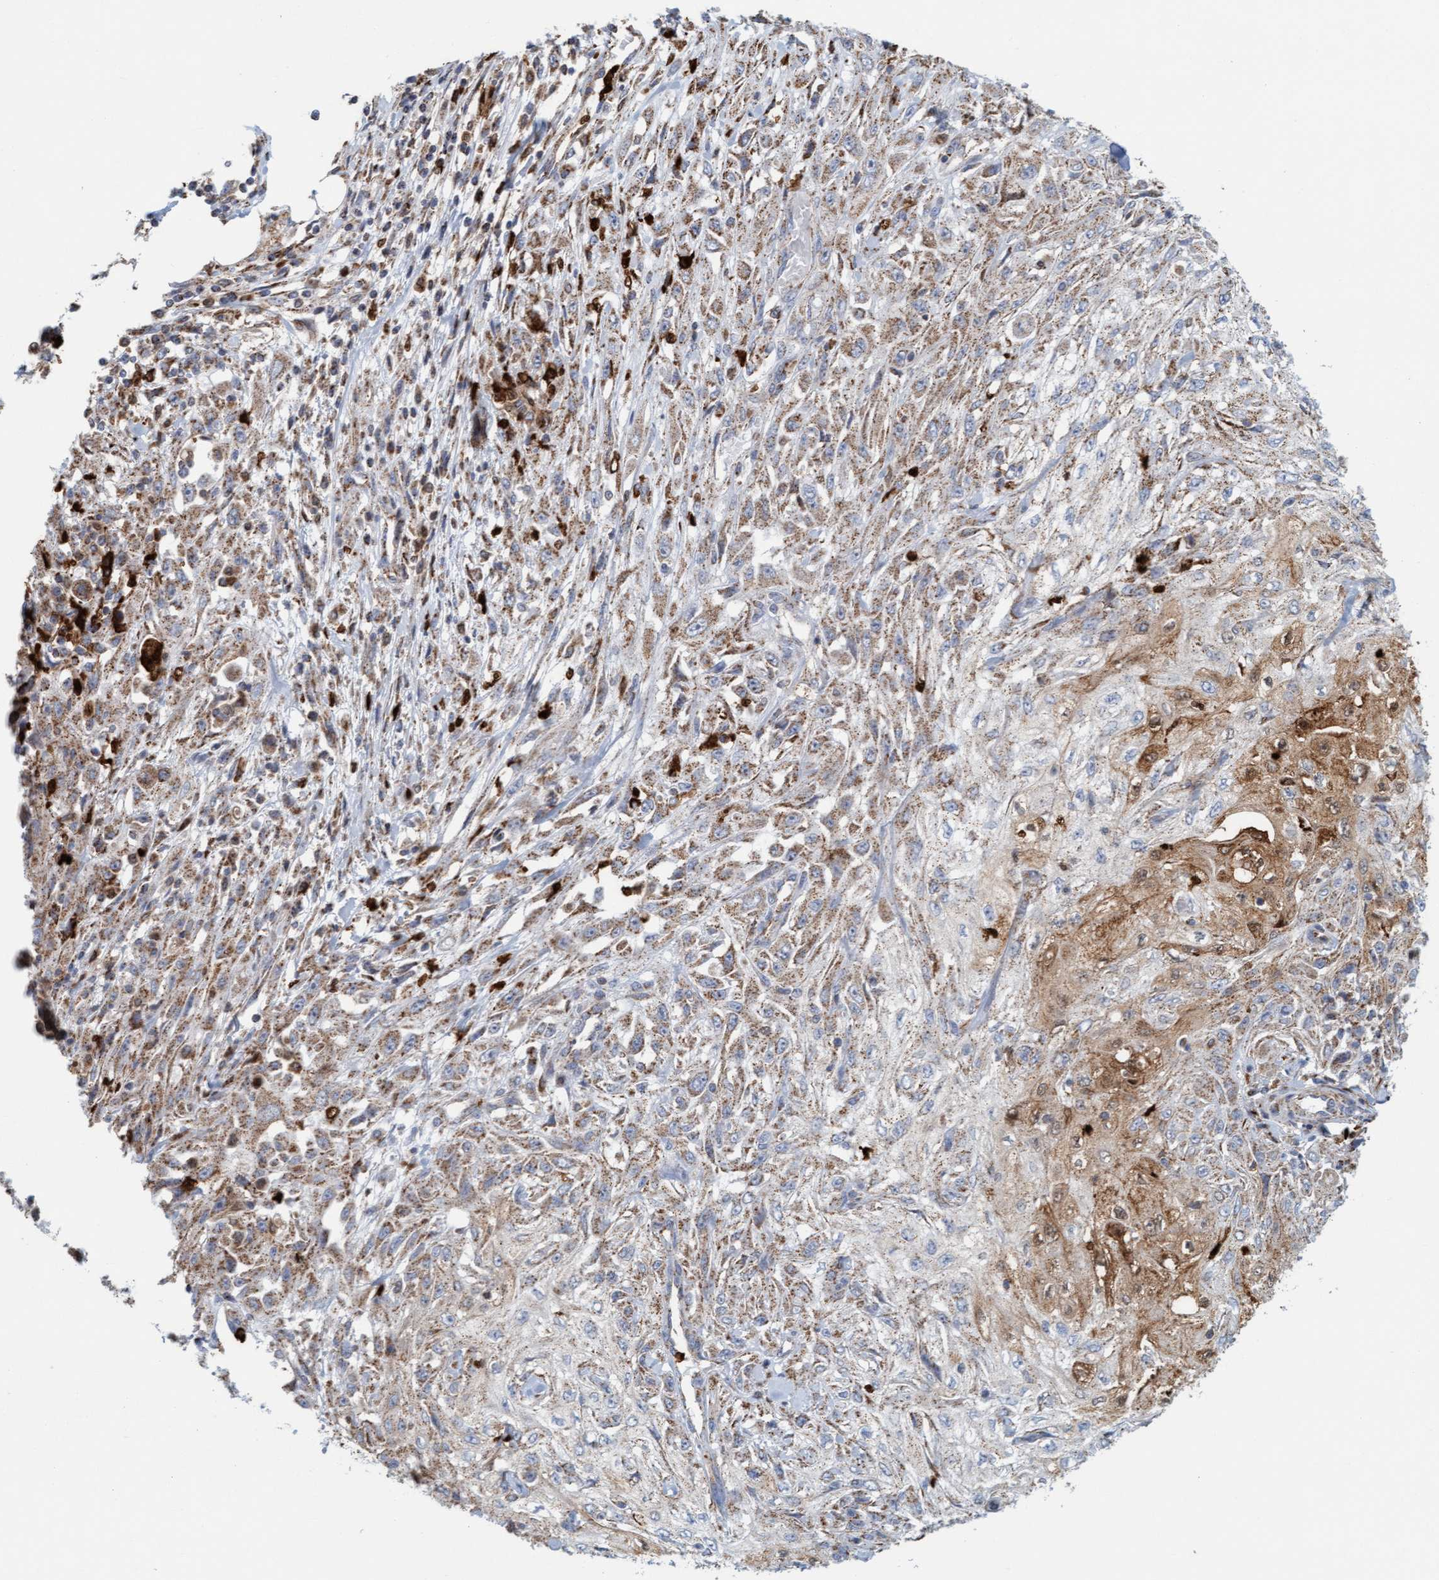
{"staining": {"intensity": "moderate", "quantity": ">75%", "location": "cytoplasmic/membranous"}, "tissue": "skin cancer", "cell_type": "Tumor cells", "image_type": "cancer", "snomed": [{"axis": "morphology", "description": "Squamous cell carcinoma, NOS"}, {"axis": "morphology", "description": "Squamous cell carcinoma, metastatic, NOS"}, {"axis": "topography", "description": "Skin"}, {"axis": "topography", "description": "Lymph node"}], "caption": "Protein expression analysis of skin metastatic squamous cell carcinoma displays moderate cytoplasmic/membranous expression in approximately >75% of tumor cells. (Stains: DAB (3,3'-diaminobenzidine) in brown, nuclei in blue, Microscopy: brightfield microscopy at high magnification).", "gene": "B9D1", "patient": {"sex": "male", "age": 75}}